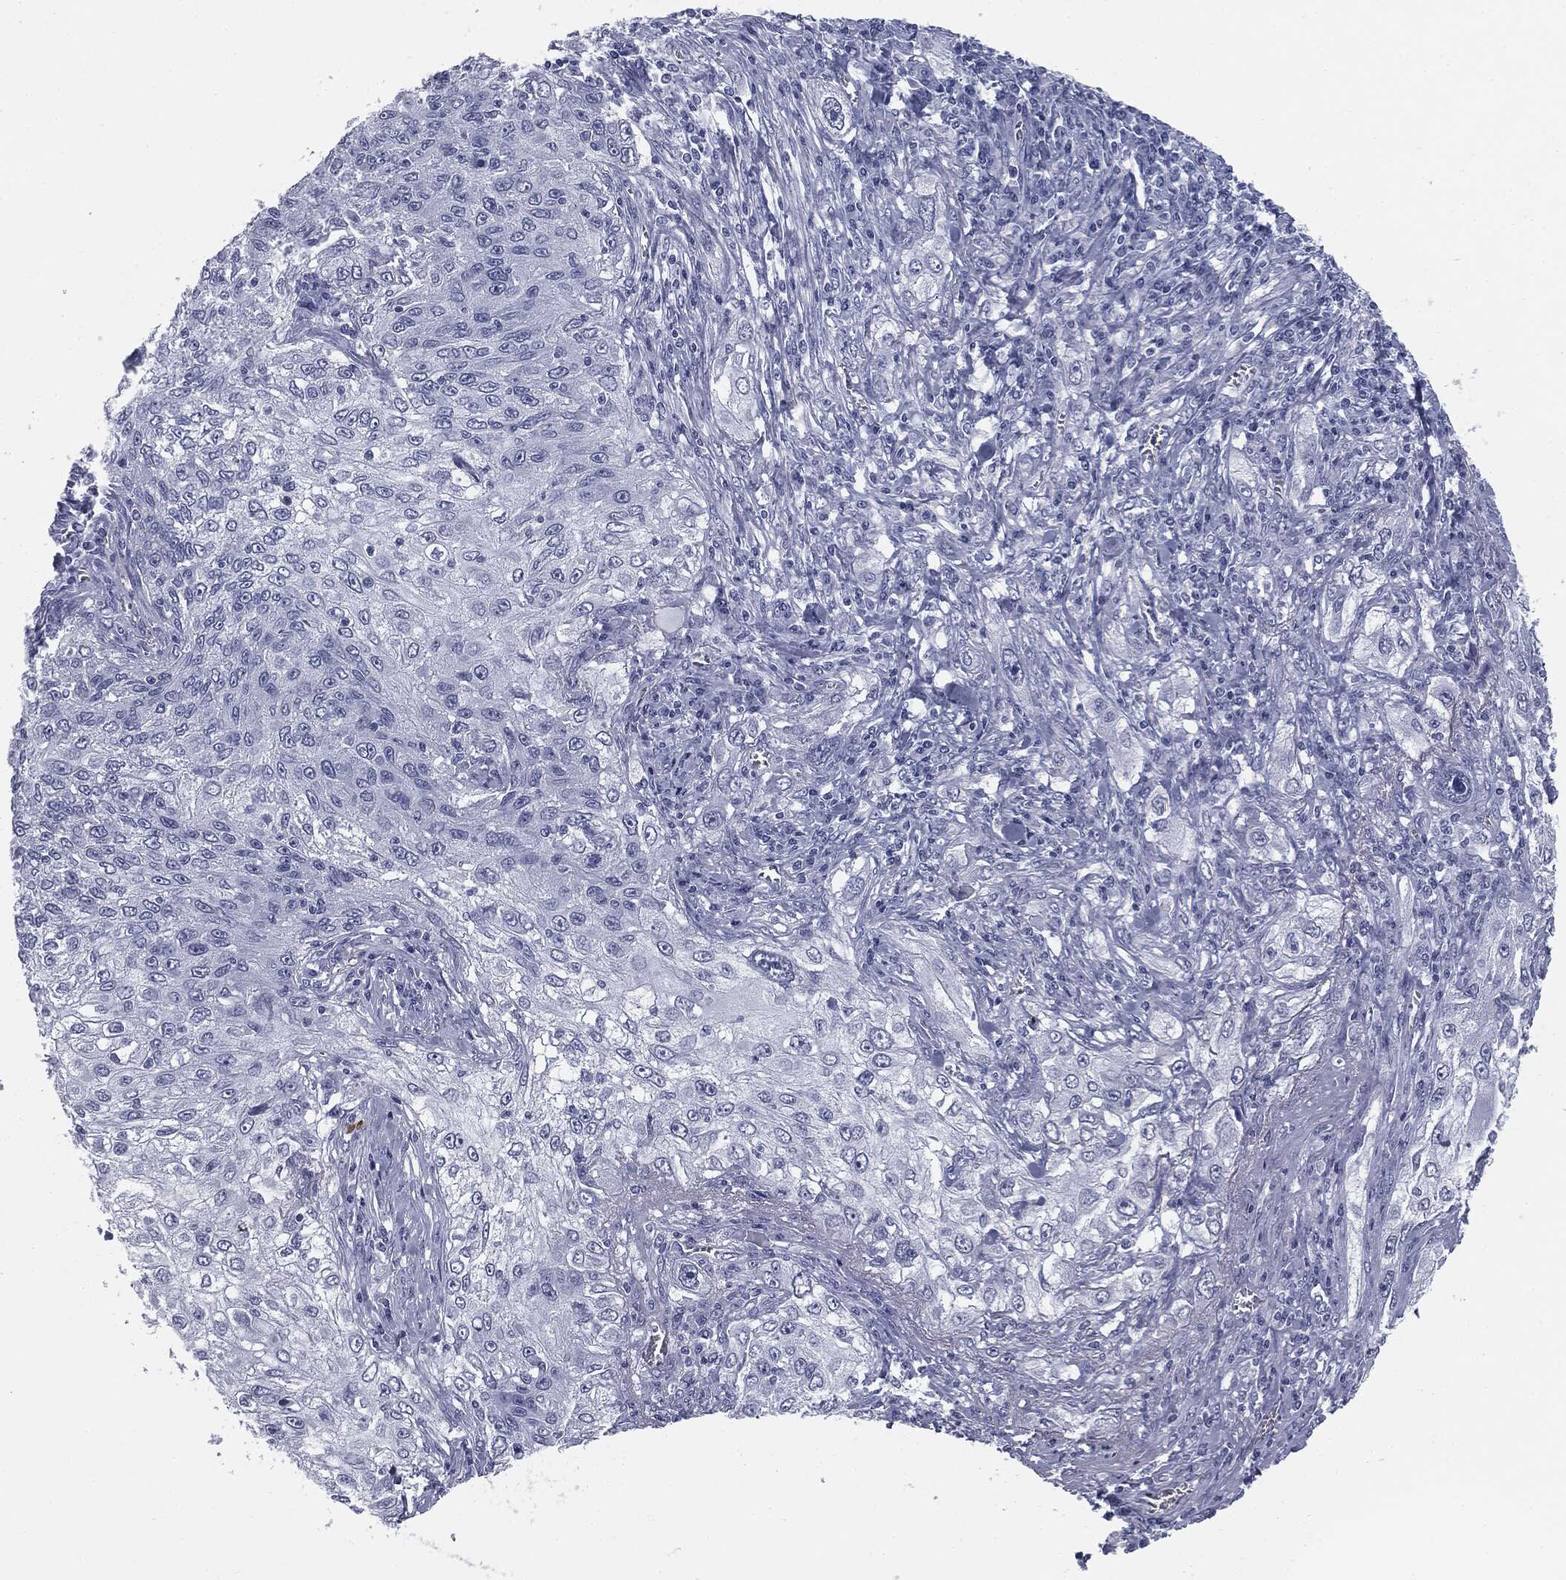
{"staining": {"intensity": "negative", "quantity": "none", "location": "none"}, "tissue": "lung cancer", "cell_type": "Tumor cells", "image_type": "cancer", "snomed": [{"axis": "morphology", "description": "Squamous cell carcinoma, NOS"}, {"axis": "topography", "description": "Lung"}], "caption": "A high-resolution photomicrograph shows IHC staining of lung squamous cell carcinoma, which demonstrates no significant positivity in tumor cells.", "gene": "TPO", "patient": {"sex": "female", "age": 69}}